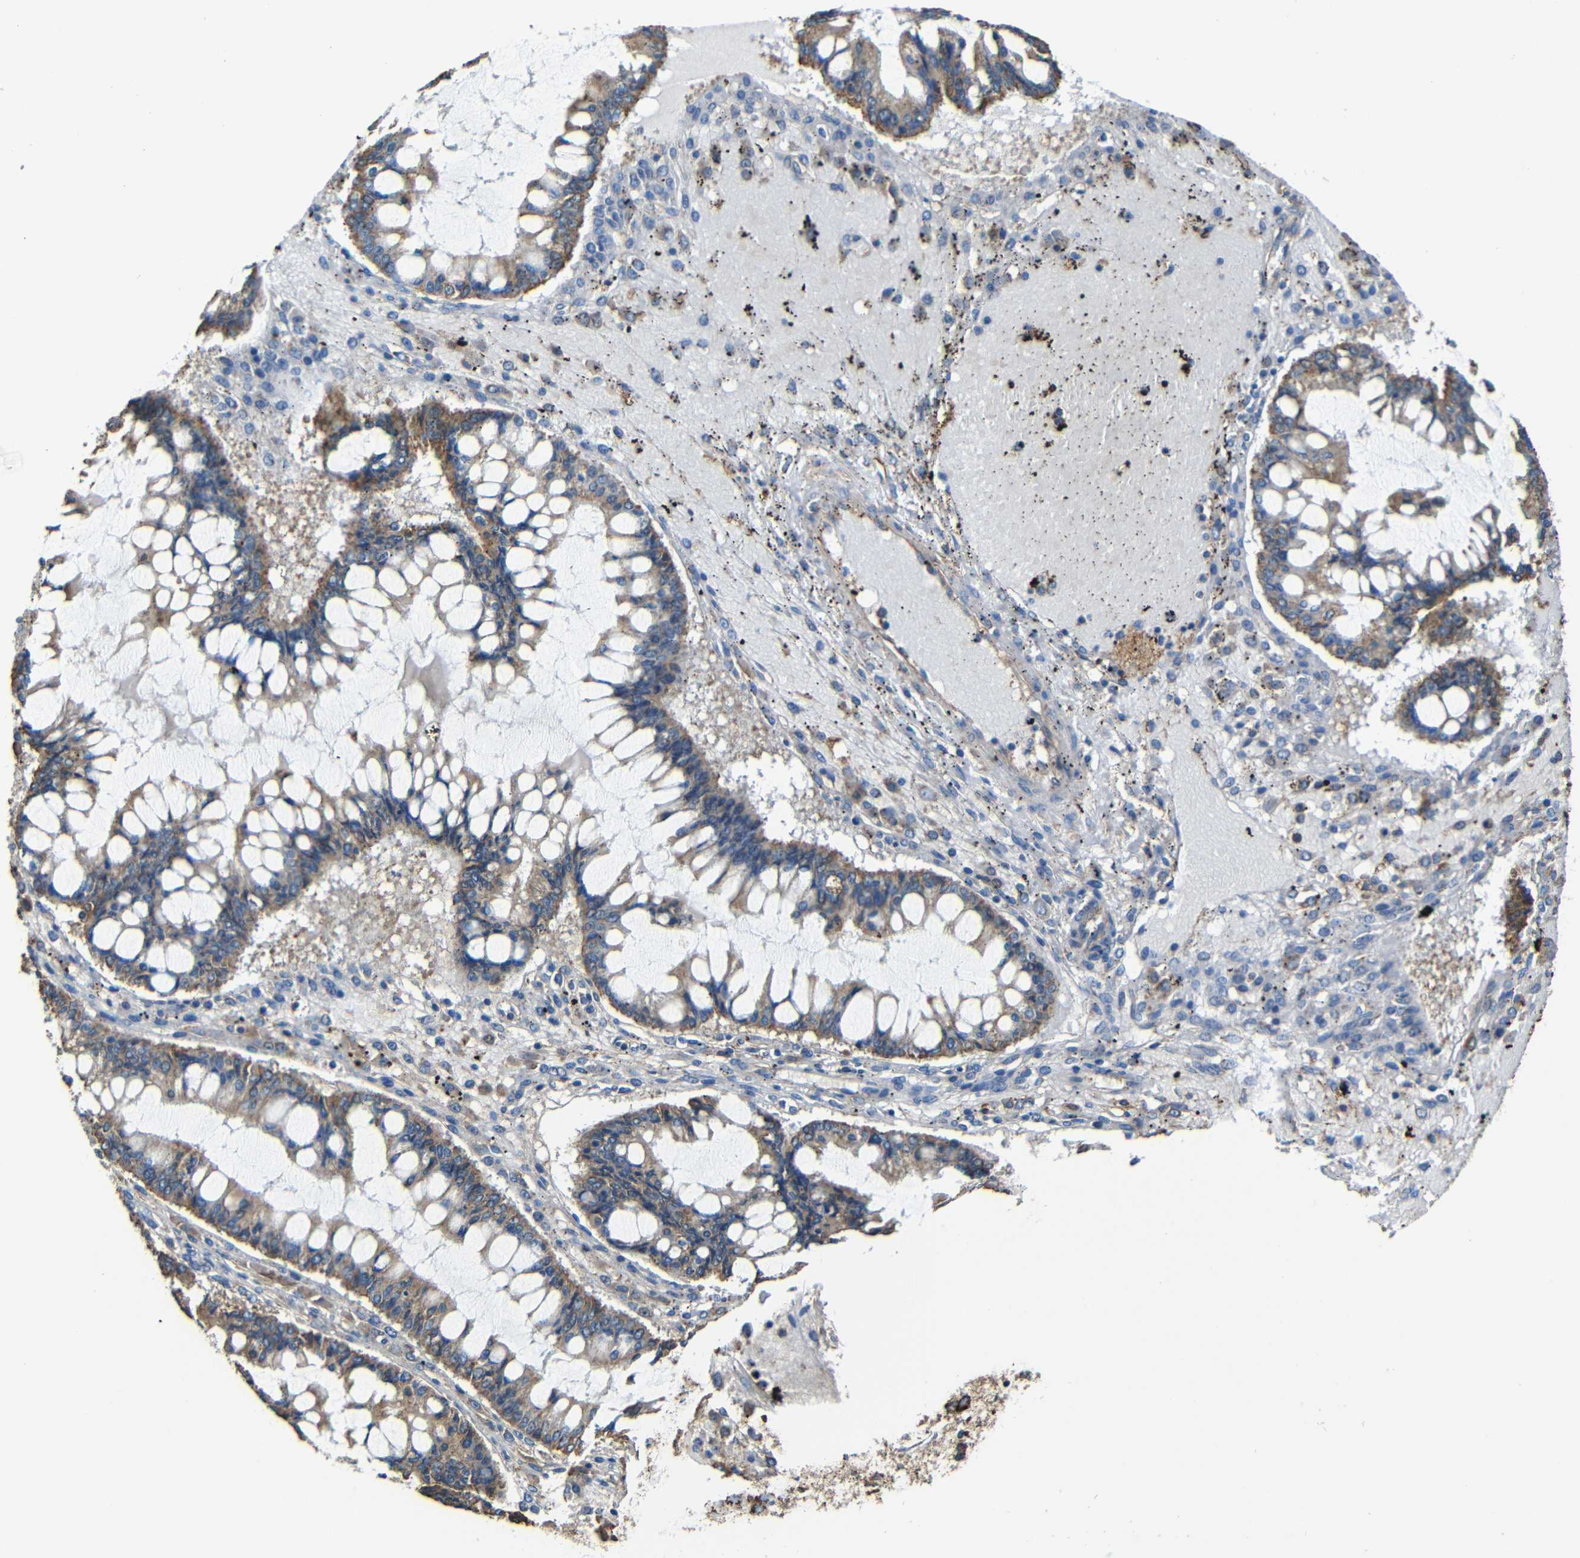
{"staining": {"intensity": "moderate", "quantity": ">75%", "location": "cytoplasmic/membranous"}, "tissue": "ovarian cancer", "cell_type": "Tumor cells", "image_type": "cancer", "snomed": [{"axis": "morphology", "description": "Cystadenocarcinoma, mucinous, NOS"}, {"axis": "topography", "description": "Ovary"}], "caption": "High-power microscopy captured an immunohistochemistry (IHC) image of ovarian cancer (mucinous cystadenocarcinoma), revealing moderate cytoplasmic/membranous expression in approximately >75% of tumor cells.", "gene": "INTS6L", "patient": {"sex": "female", "age": 73}}